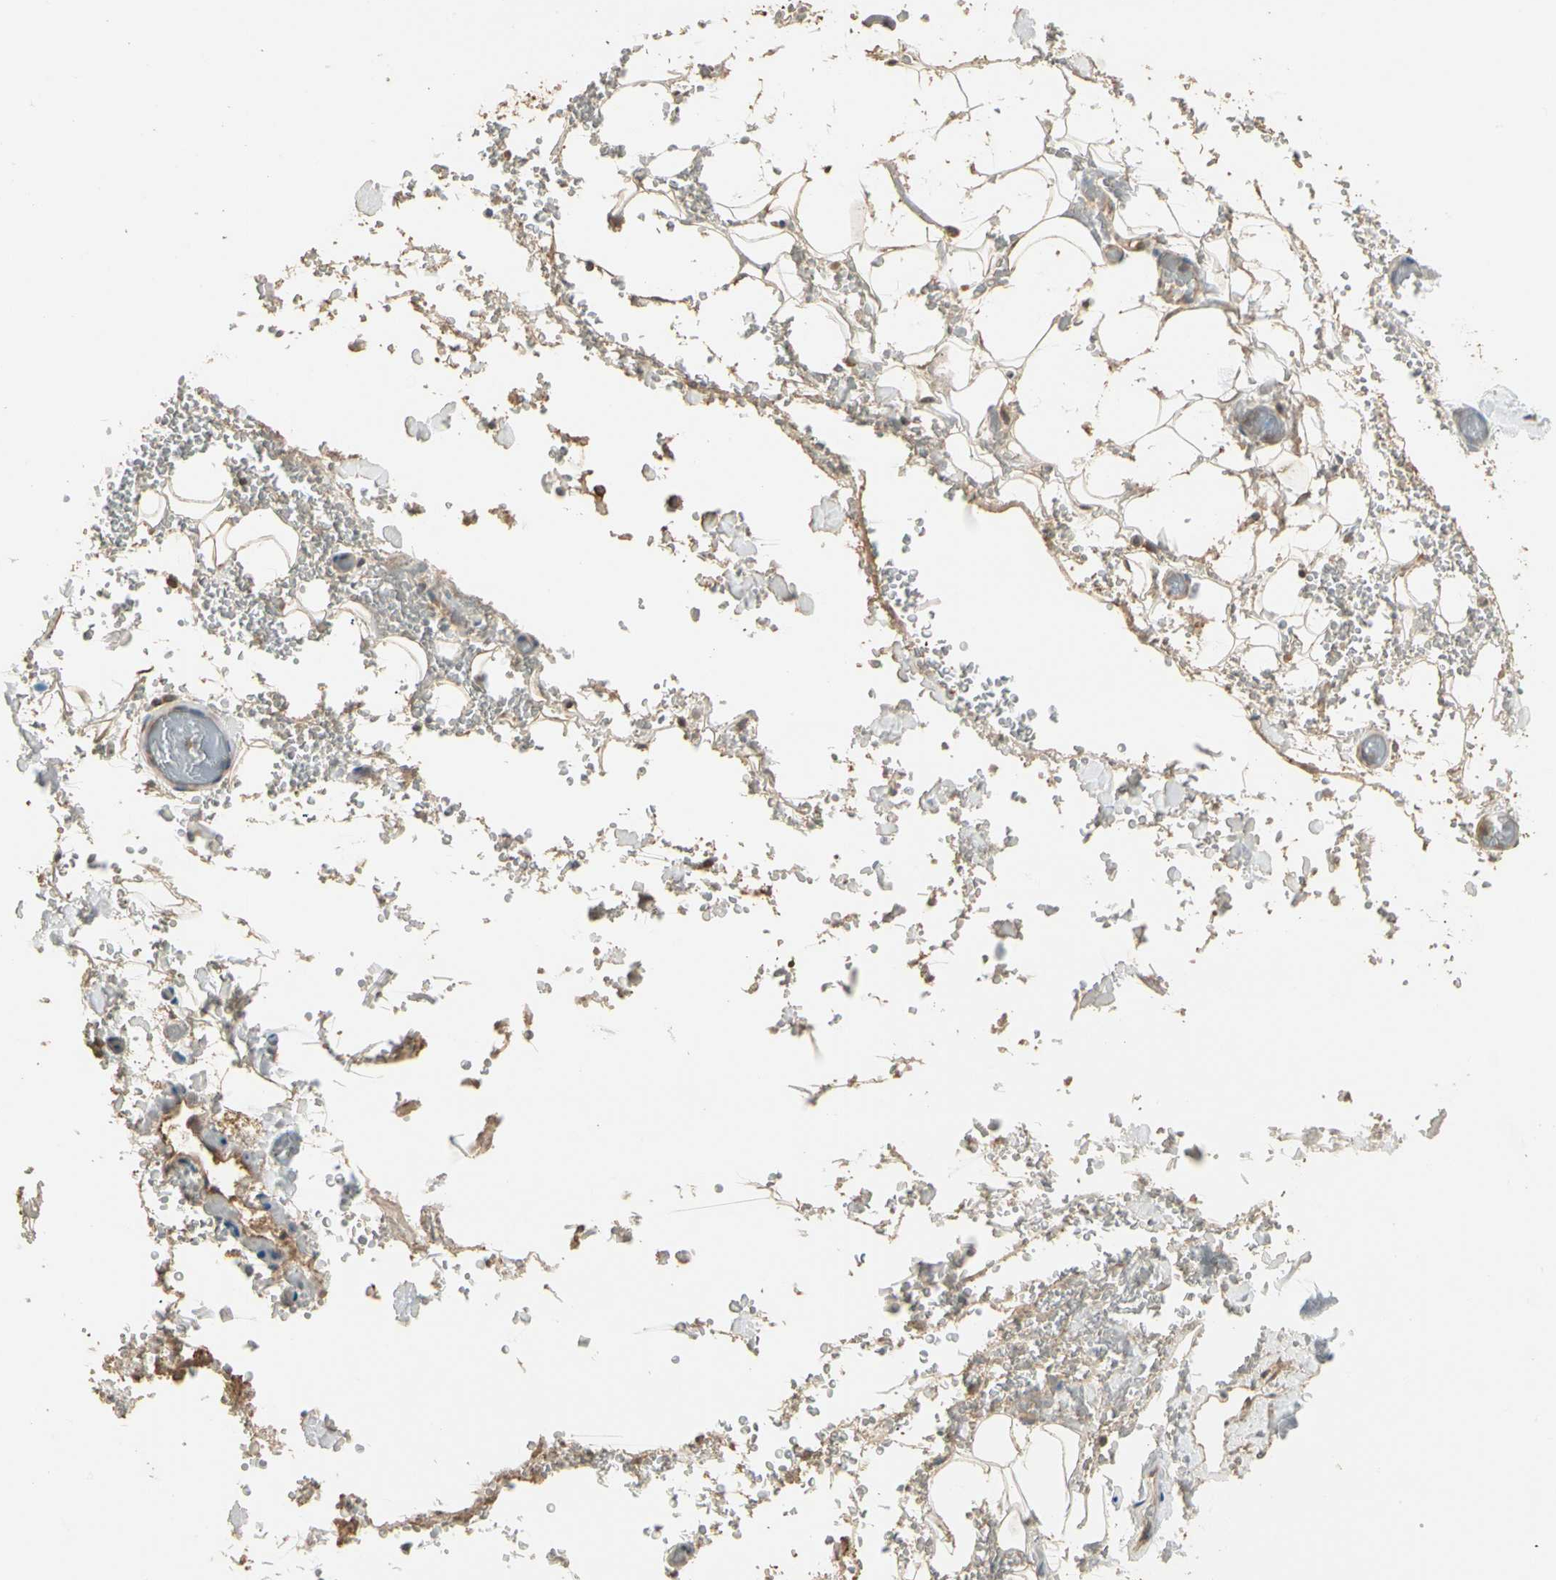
{"staining": {"intensity": "moderate", "quantity": ">75%", "location": "cytoplasmic/membranous"}, "tissue": "adipose tissue", "cell_type": "Adipocytes", "image_type": "normal", "snomed": [{"axis": "morphology", "description": "Normal tissue, NOS"}, {"axis": "morphology", "description": "Inflammation, NOS"}, {"axis": "topography", "description": "Breast"}], "caption": "Protein expression by immunohistochemistry (IHC) exhibits moderate cytoplasmic/membranous expression in about >75% of adipocytes in benign adipose tissue.", "gene": "TNFRSF21", "patient": {"sex": "female", "age": 65}}